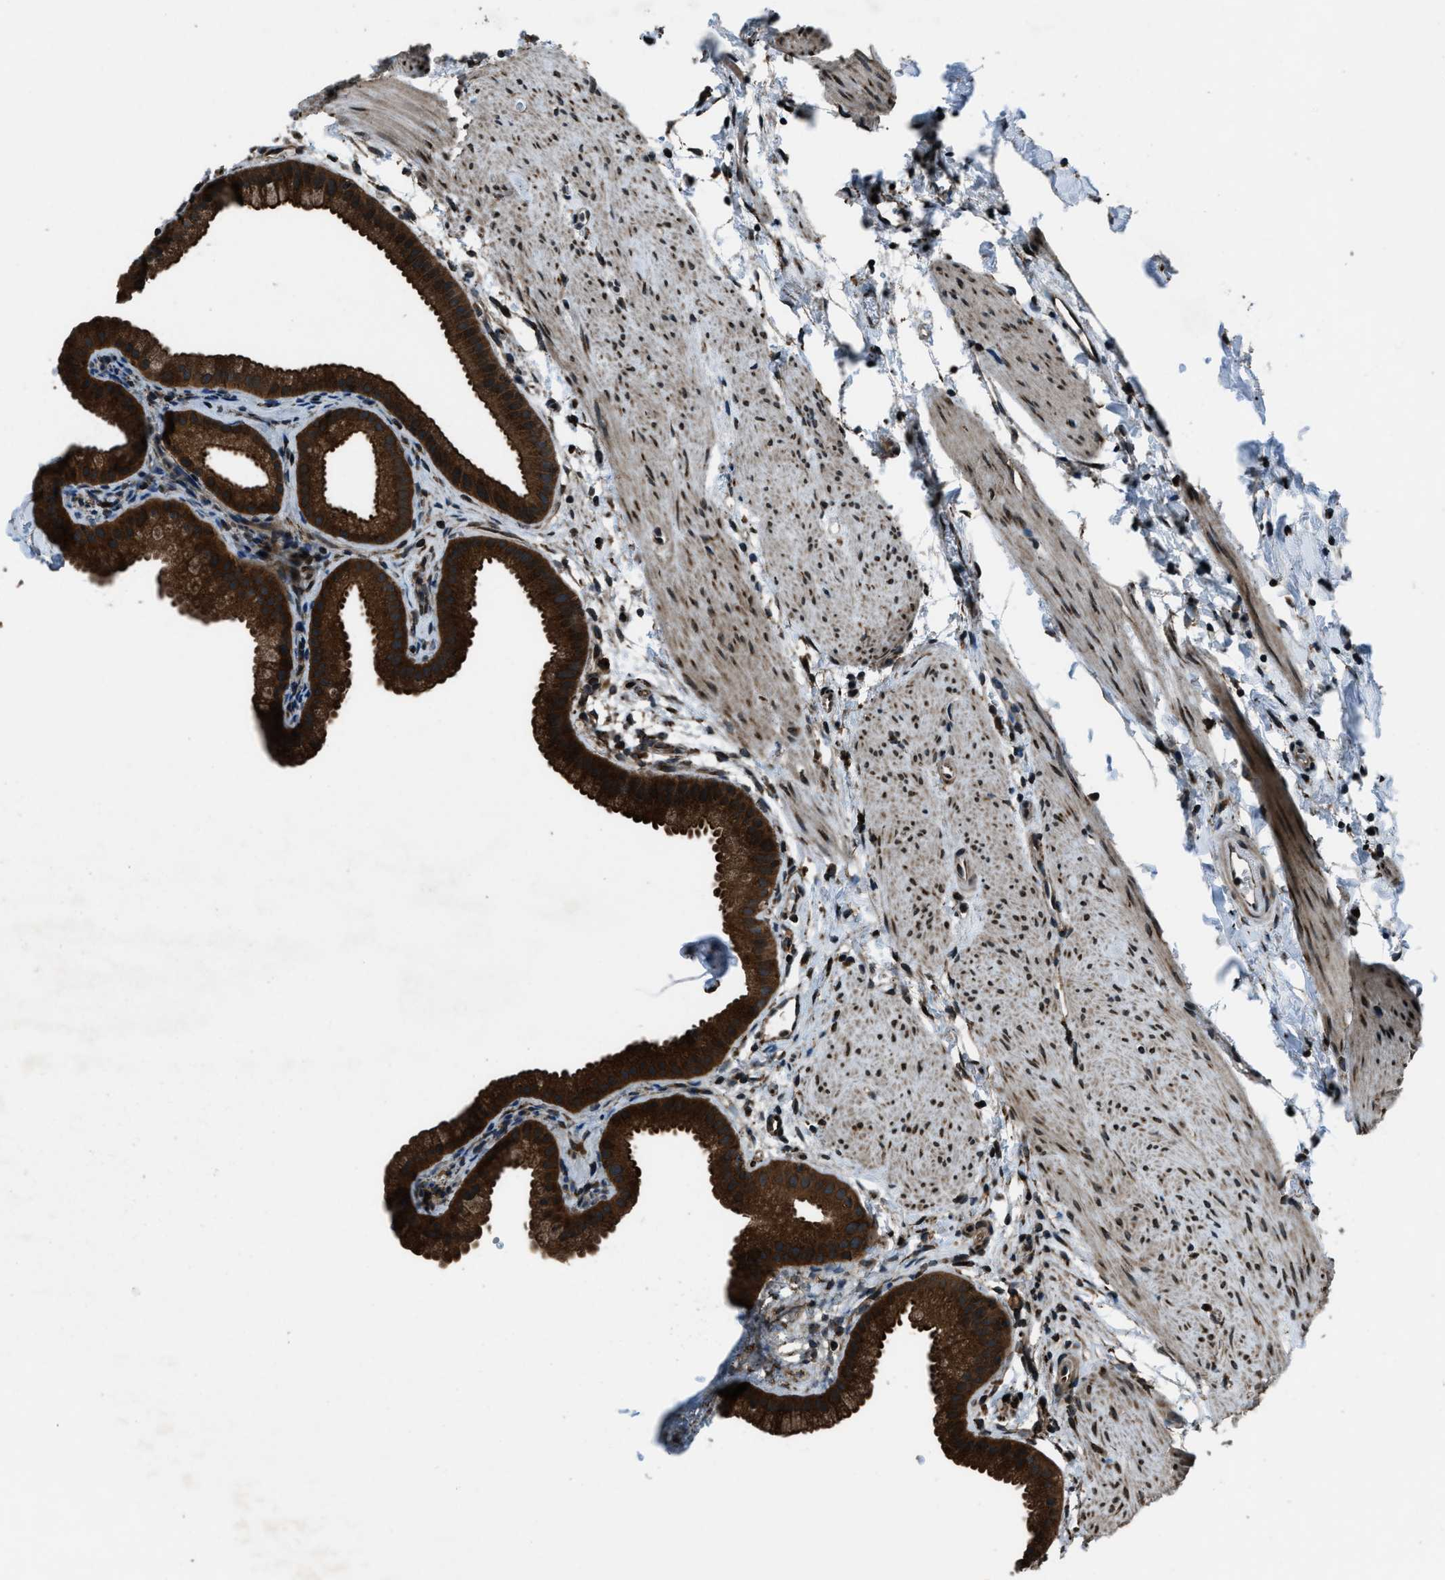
{"staining": {"intensity": "strong", "quantity": ">75%", "location": "cytoplasmic/membranous"}, "tissue": "gallbladder", "cell_type": "Glandular cells", "image_type": "normal", "snomed": [{"axis": "morphology", "description": "Normal tissue, NOS"}, {"axis": "topography", "description": "Gallbladder"}], "caption": "Immunohistochemistry image of unremarkable gallbladder: gallbladder stained using immunohistochemistry (IHC) exhibits high levels of strong protein expression localized specifically in the cytoplasmic/membranous of glandular cells, appearing as a cytoplasmic/membranous brown color.", "gene": "TRIM4", "patient": {"sex": "female", "age": 64}}